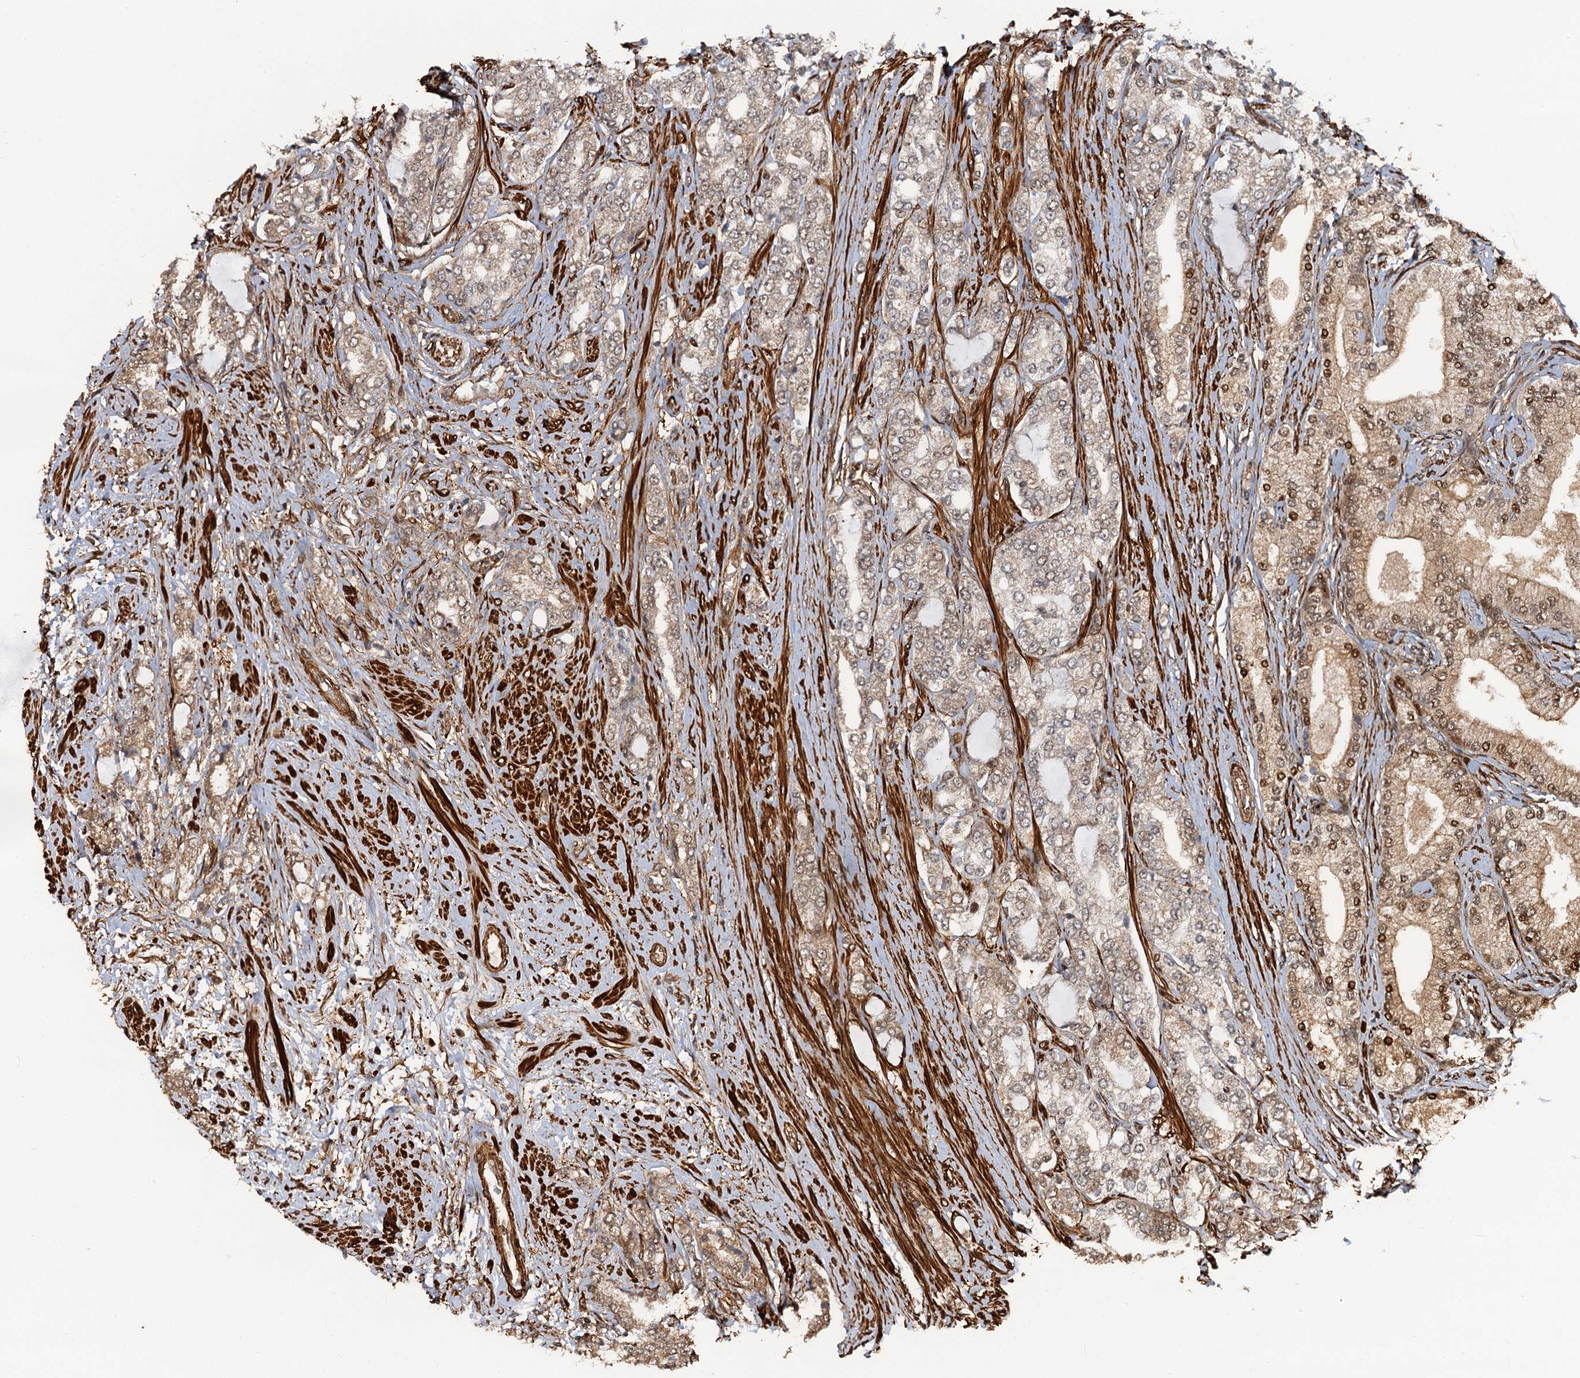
{"staining": {"intensity": "moderate", "quantity": ">75%", "location": "cytoplasmic/membranous,nuclear"}, "tissue": "prostate cancer", "cell_type": "Tumor cells", "image_type": "cancer", "snomed": [{"axis": "morphology", "description": "Adenocarcinoma, High grade"}, {"axis": "topography", "description": "Prostate"}], "caption": "Prostate cancer (adenocarcinoma (high-grade)) stained for a protein shows moderate cytoplasmic/membranous and nuclear positivity in tumor cells.", "gene": "SNRNP25", "patient": {"sex": "male", "age": 64}}